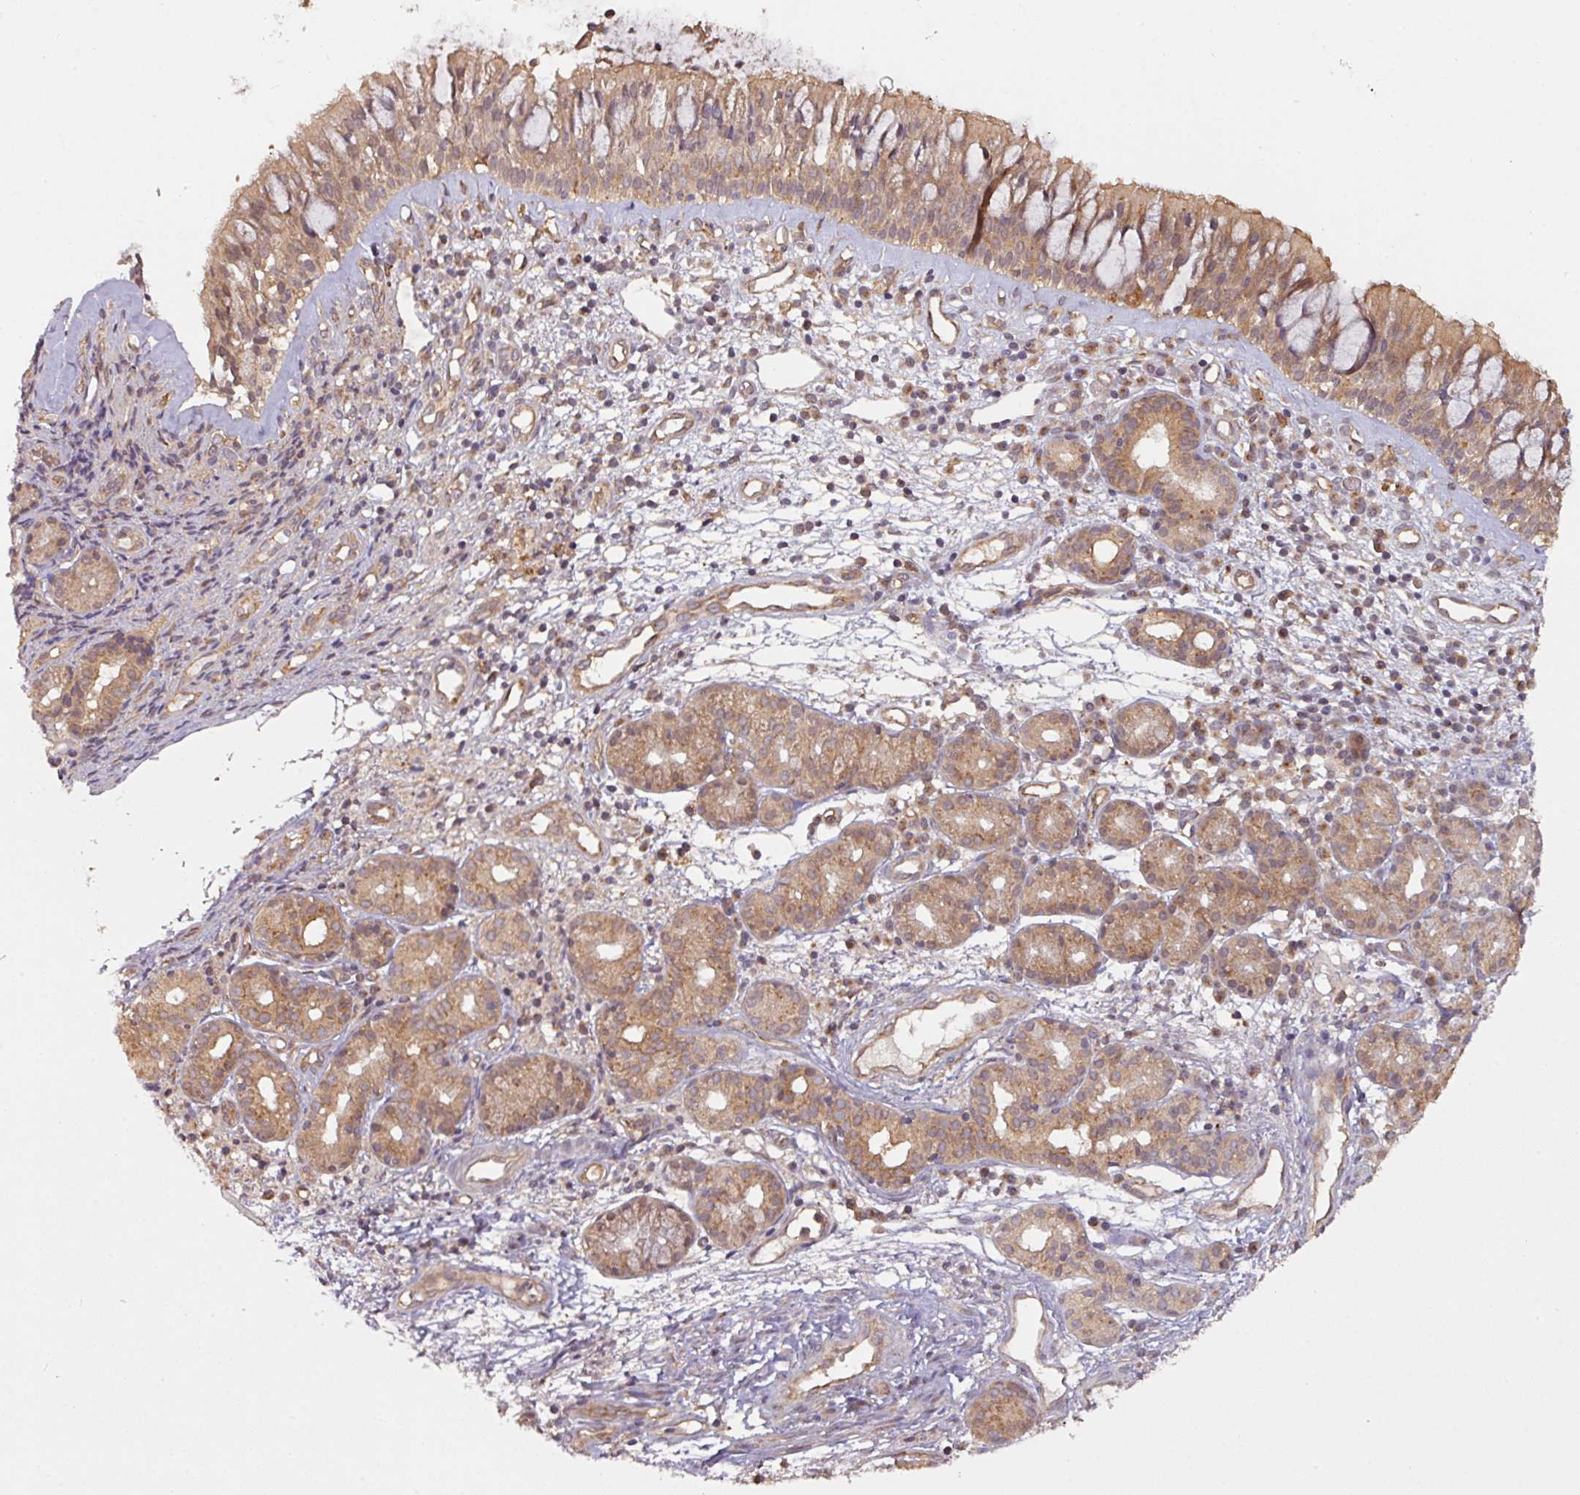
{"staining": {"intensity": "moderate", "quantity": ">75%", "location": "cytoplasmic/membranous"}, "tissue": "nasopharynx", "cell_type": "Respiratory epithelial cells", "image_type": "normal", "snomed": [{"axis": "morphology", "description": "Normal tissue, NOS"}, {"axis": "topography", "description": "Nasopharynx"}], "caption": "Immunohistochemical staining of normal nasopharynx exhibits medium levels of moderate cytoplasmic/membranous staining in about >75% of respiratory epithelial cells. (Brightfield microscopy of DAB IHC at high magnification).", "gene": "CYFIP2", "patient": {"sex": "female", "age": 62}}